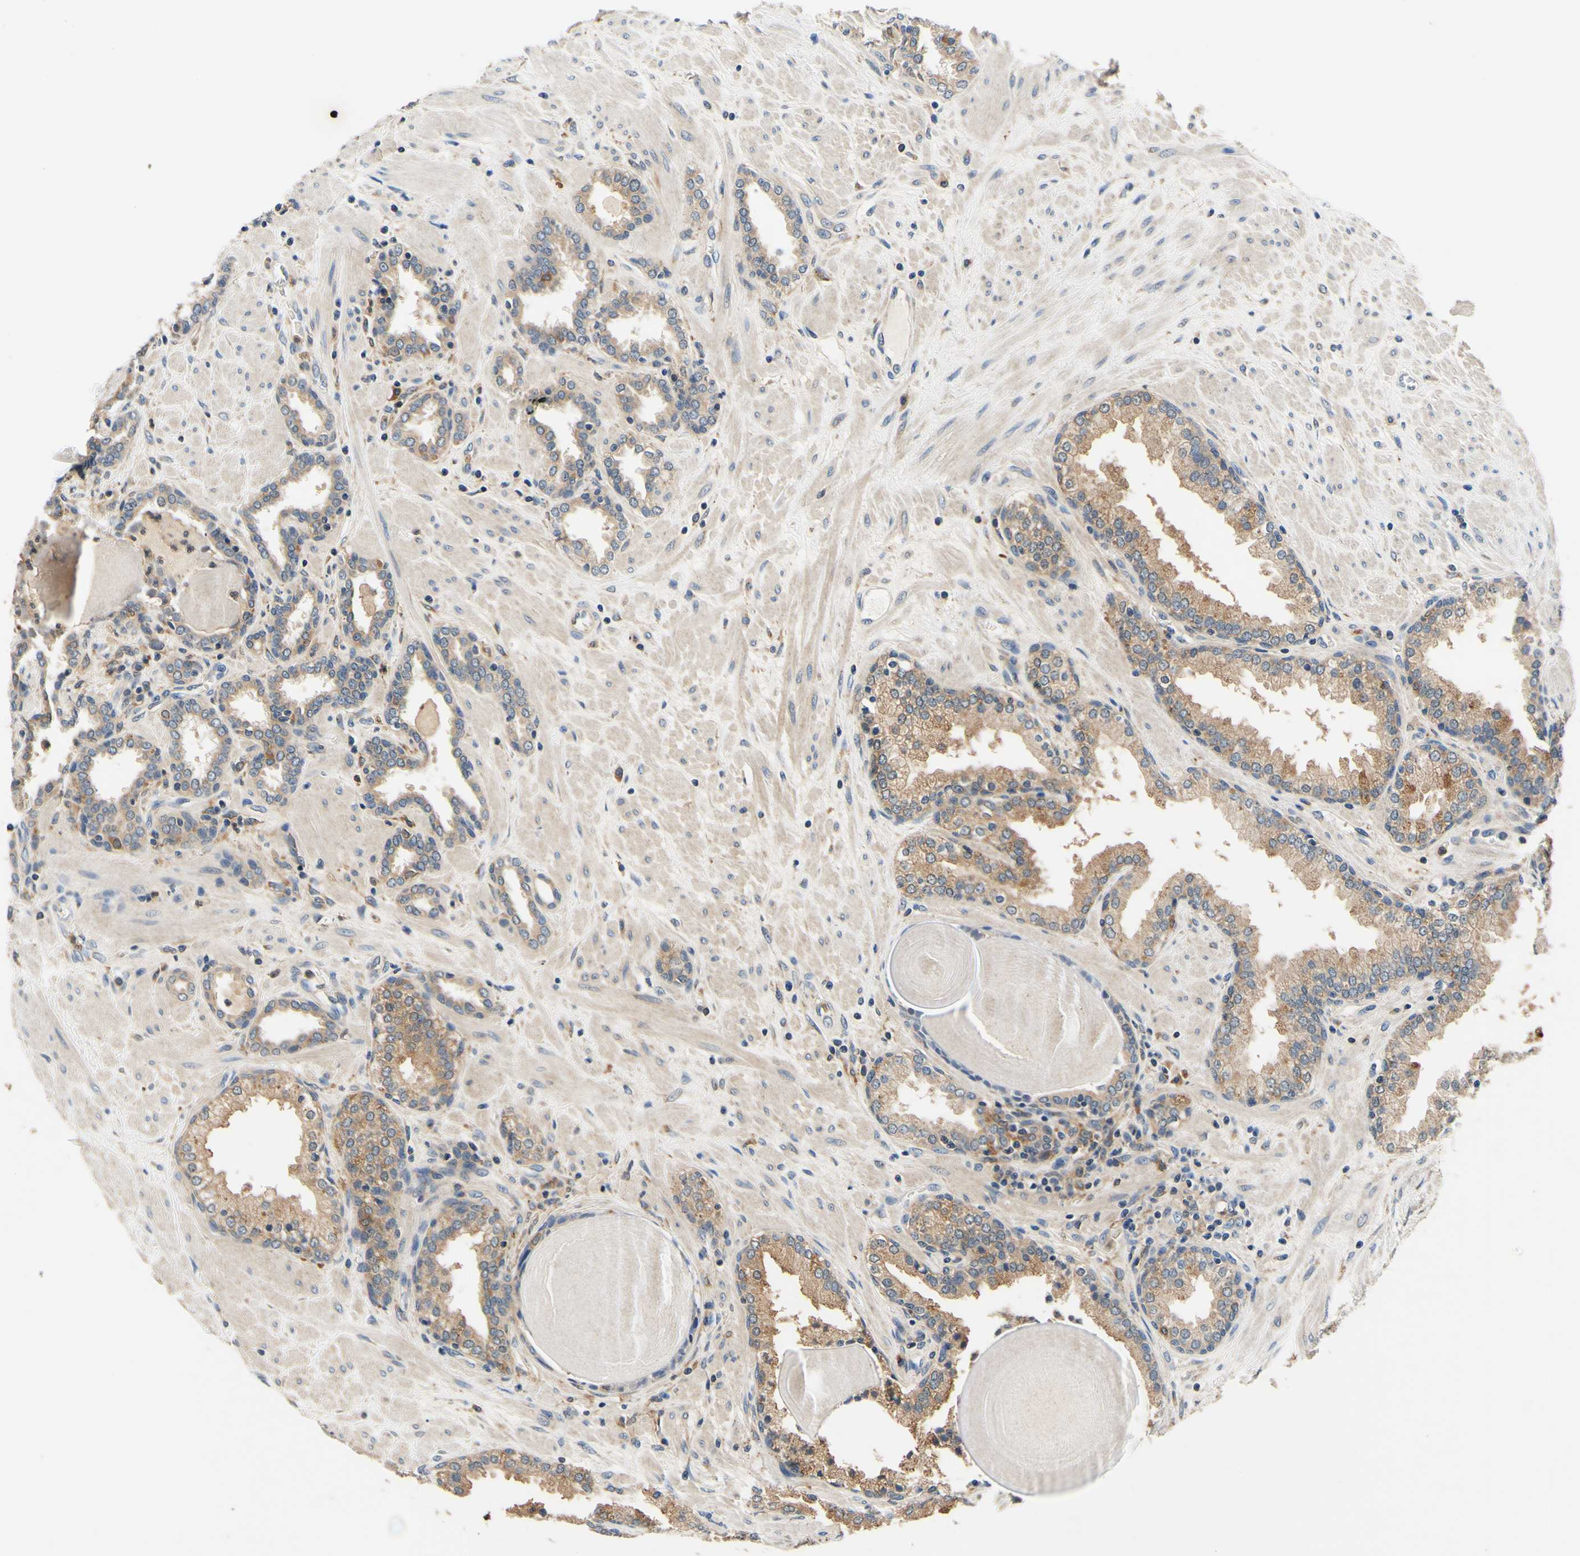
{"staining": {"intensity": "weak", "quantity": ">75%", "location": "cytoplasmic/membranous"}, "tissue": "prostate", "cell_type": "Glandular cells", "image_type": "normal", "snomed": [{"axis": "morphology", "description": "Normal tissue, NOS"}, {"axis": "topography", "description": "Prostate"}], "caption": "Immunohistochemical staining of normal human prostate reveals >75% levels of weak cytoplasmic/membranous protein staining in approximately >75% of glandular cells. Immunohistochemistry stains the protein of interest in brown and the nuclei are stained blue.", "gene": "PLA2G4A", "patient": {"sex": "male", "age": 51}}